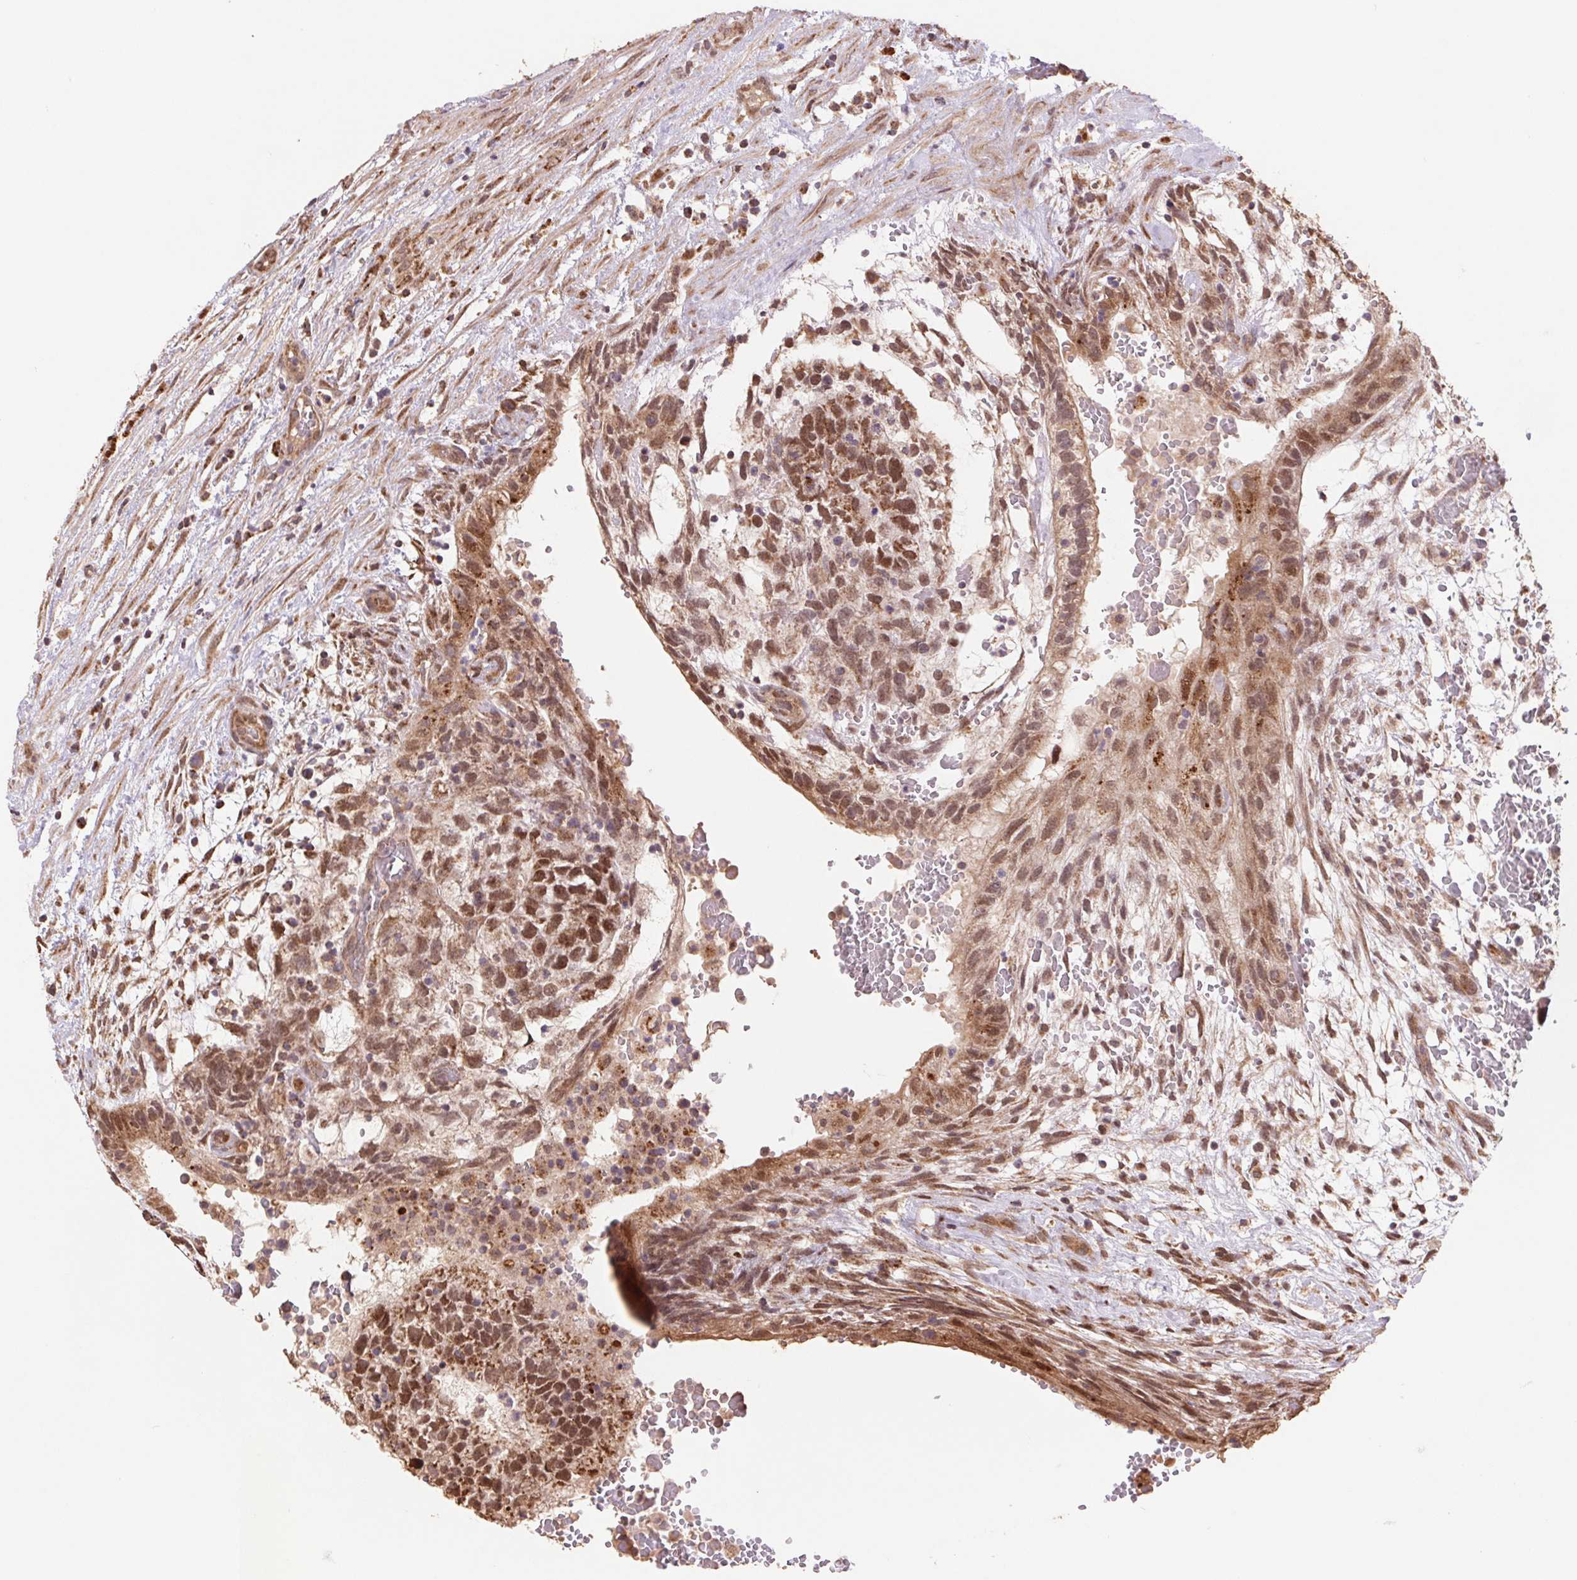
{"staining": {"intensity": "moderate", "quantity": ">75%", "location": "cytoplasmic/membranous,nuclear"}, "tissue": "testis cancer", "cell_type": "Tumor cells", "image_type": "cancer", "snomed": [{"axis": "morphology", "description": "Normal tissue, NOS"}, {"axis": "morphology", "description": "Carcinoma, Embryonal, NOS"}, {"axis": "topography", "description": "Testis"}], "caption": "Immunohistochemical staining of testis embryonal carcinoma shows medium levels of moderate cytoplasmic/membranous and nuclear positivity in about >75% of tumor cells.", "gene": "PDHA1", "patient": {"sex": "male", "age": 32}}